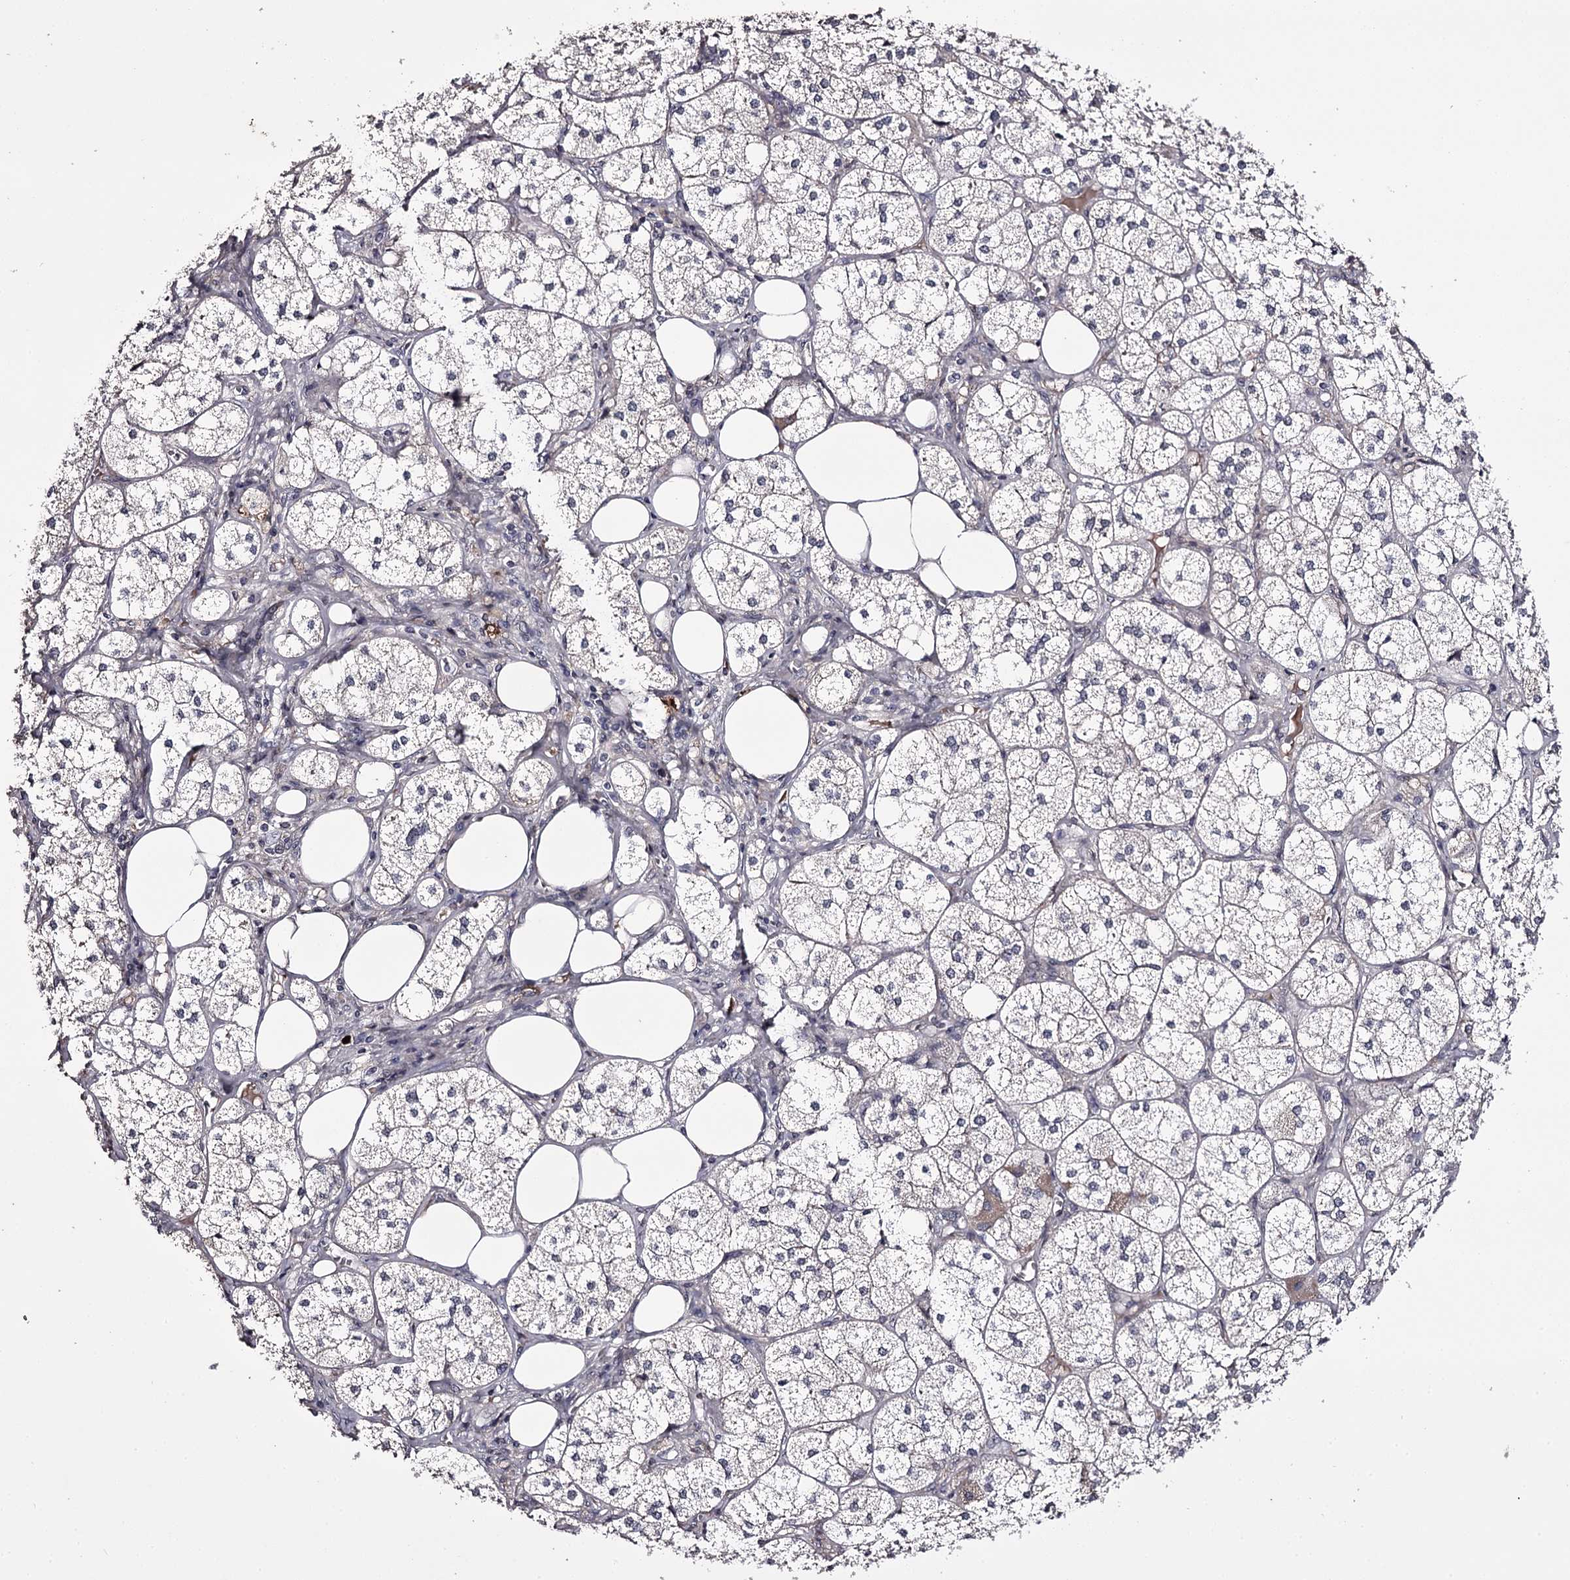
{"staining": {"intensity": "negative", "quantity": "none", "location": "none"}, "tissue": "adrenal gland", "cell_type": "Glandular cells", "image_type": "normal", "snomed": [{"axis": "morphology", "description": "Normal tissue, NOS"}, {"axis": "topography", "description": "Adrenal gland"}], "caption": "Immunohistochemical staining of normal human adrenal gland shows no significant positivity in glandular cells.", "gene": "PRM2", "patient": {"sex": "female", "age": 61}}